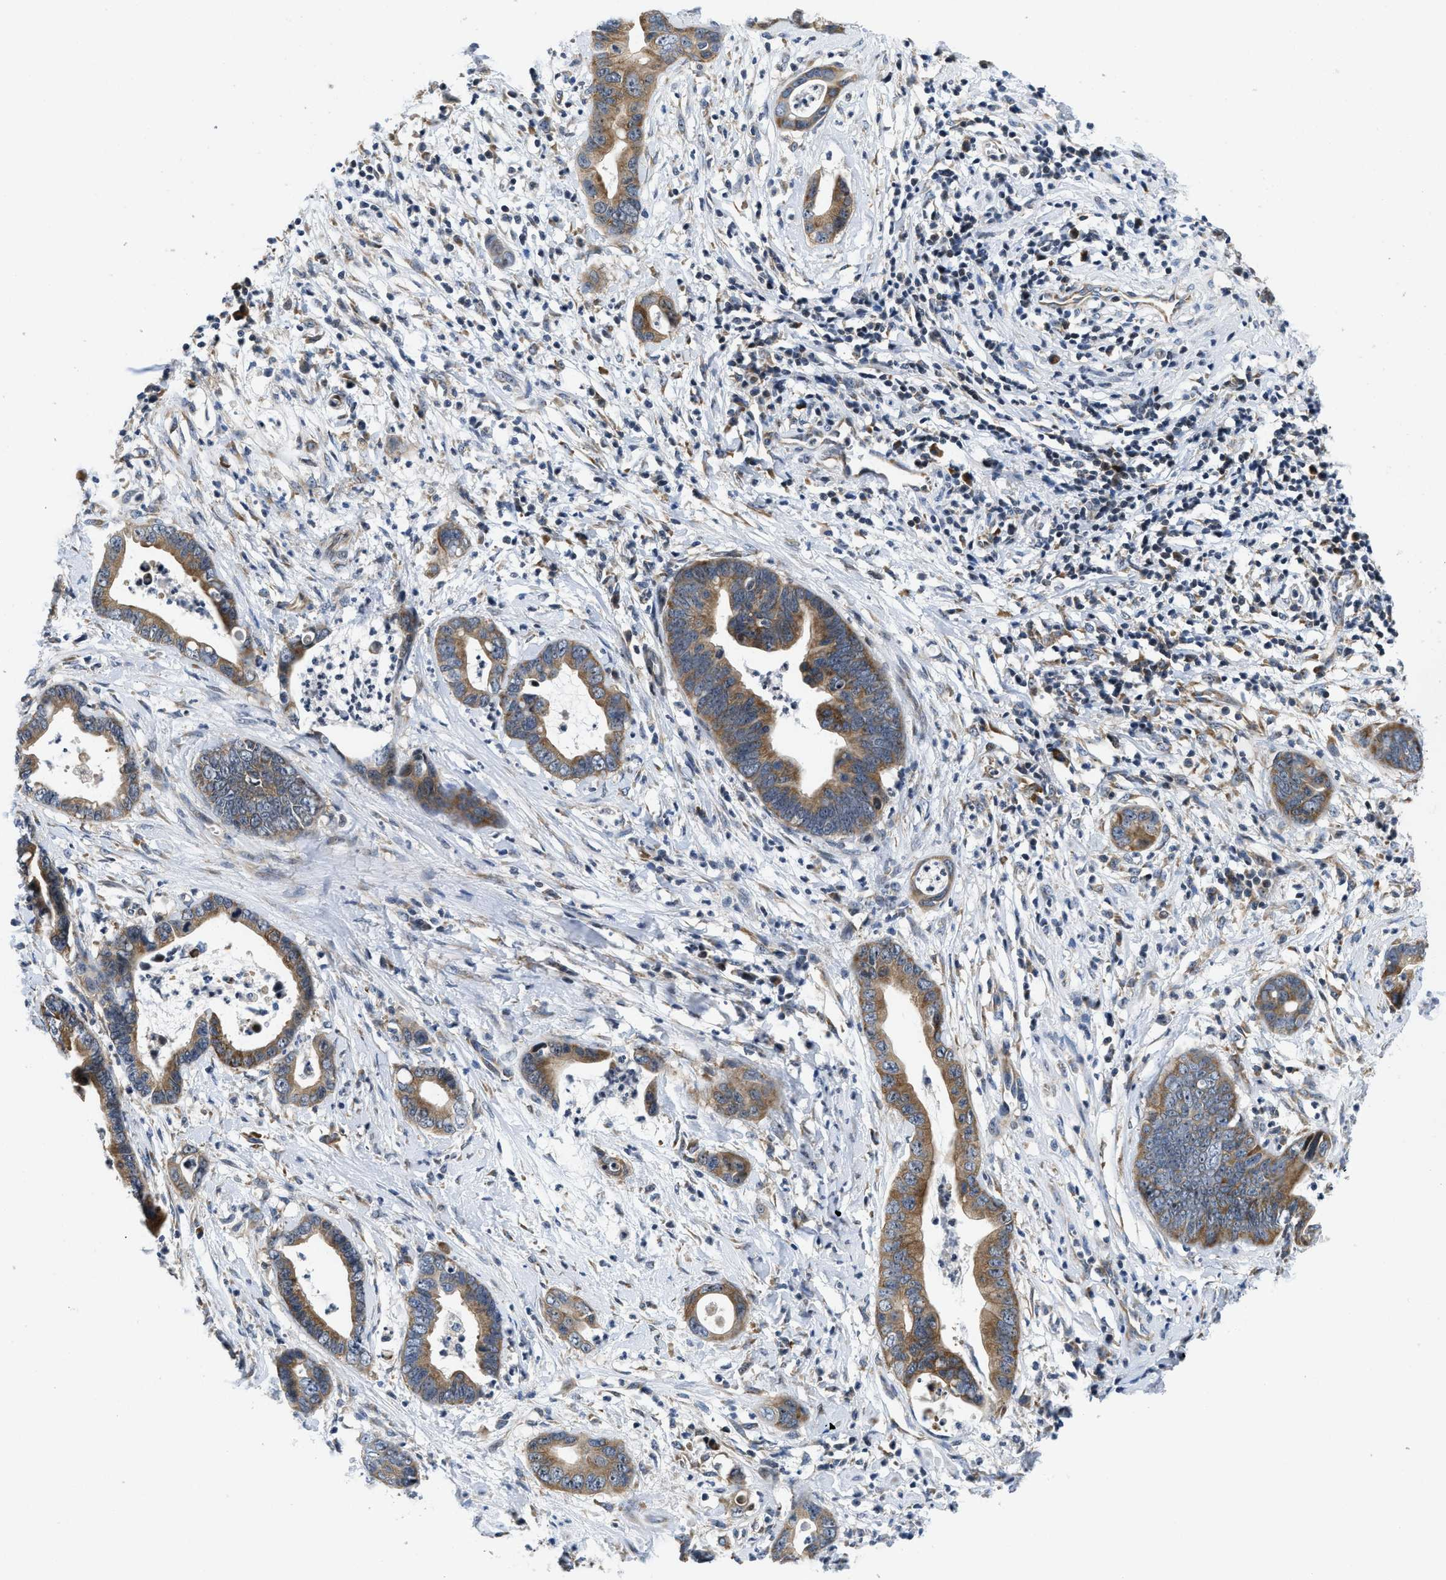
{"staining": {"intensity": "moderate", "quantity": ">75%", "location": "cytoplasmic/membranous"}, "tissue": "cervical cancer", "cell_type": "Tumor cells", "image_type": "cancer", "snomed": [{"axis": "morphology", "description": "Adenocarcinoma, NOS"}, {"axis": "topography", "description": "Cervix"}], "caption": "An immunohistochemistry photomicrograph of tumor tissue is shown. Protein staining in brown shows moderate cytoplasmic/membranous positivity in cervical cancer (adenocarcinoma) within tumor cells.", "gene": "IKBKE", "patient": {"sex": "female", "age": 44}}